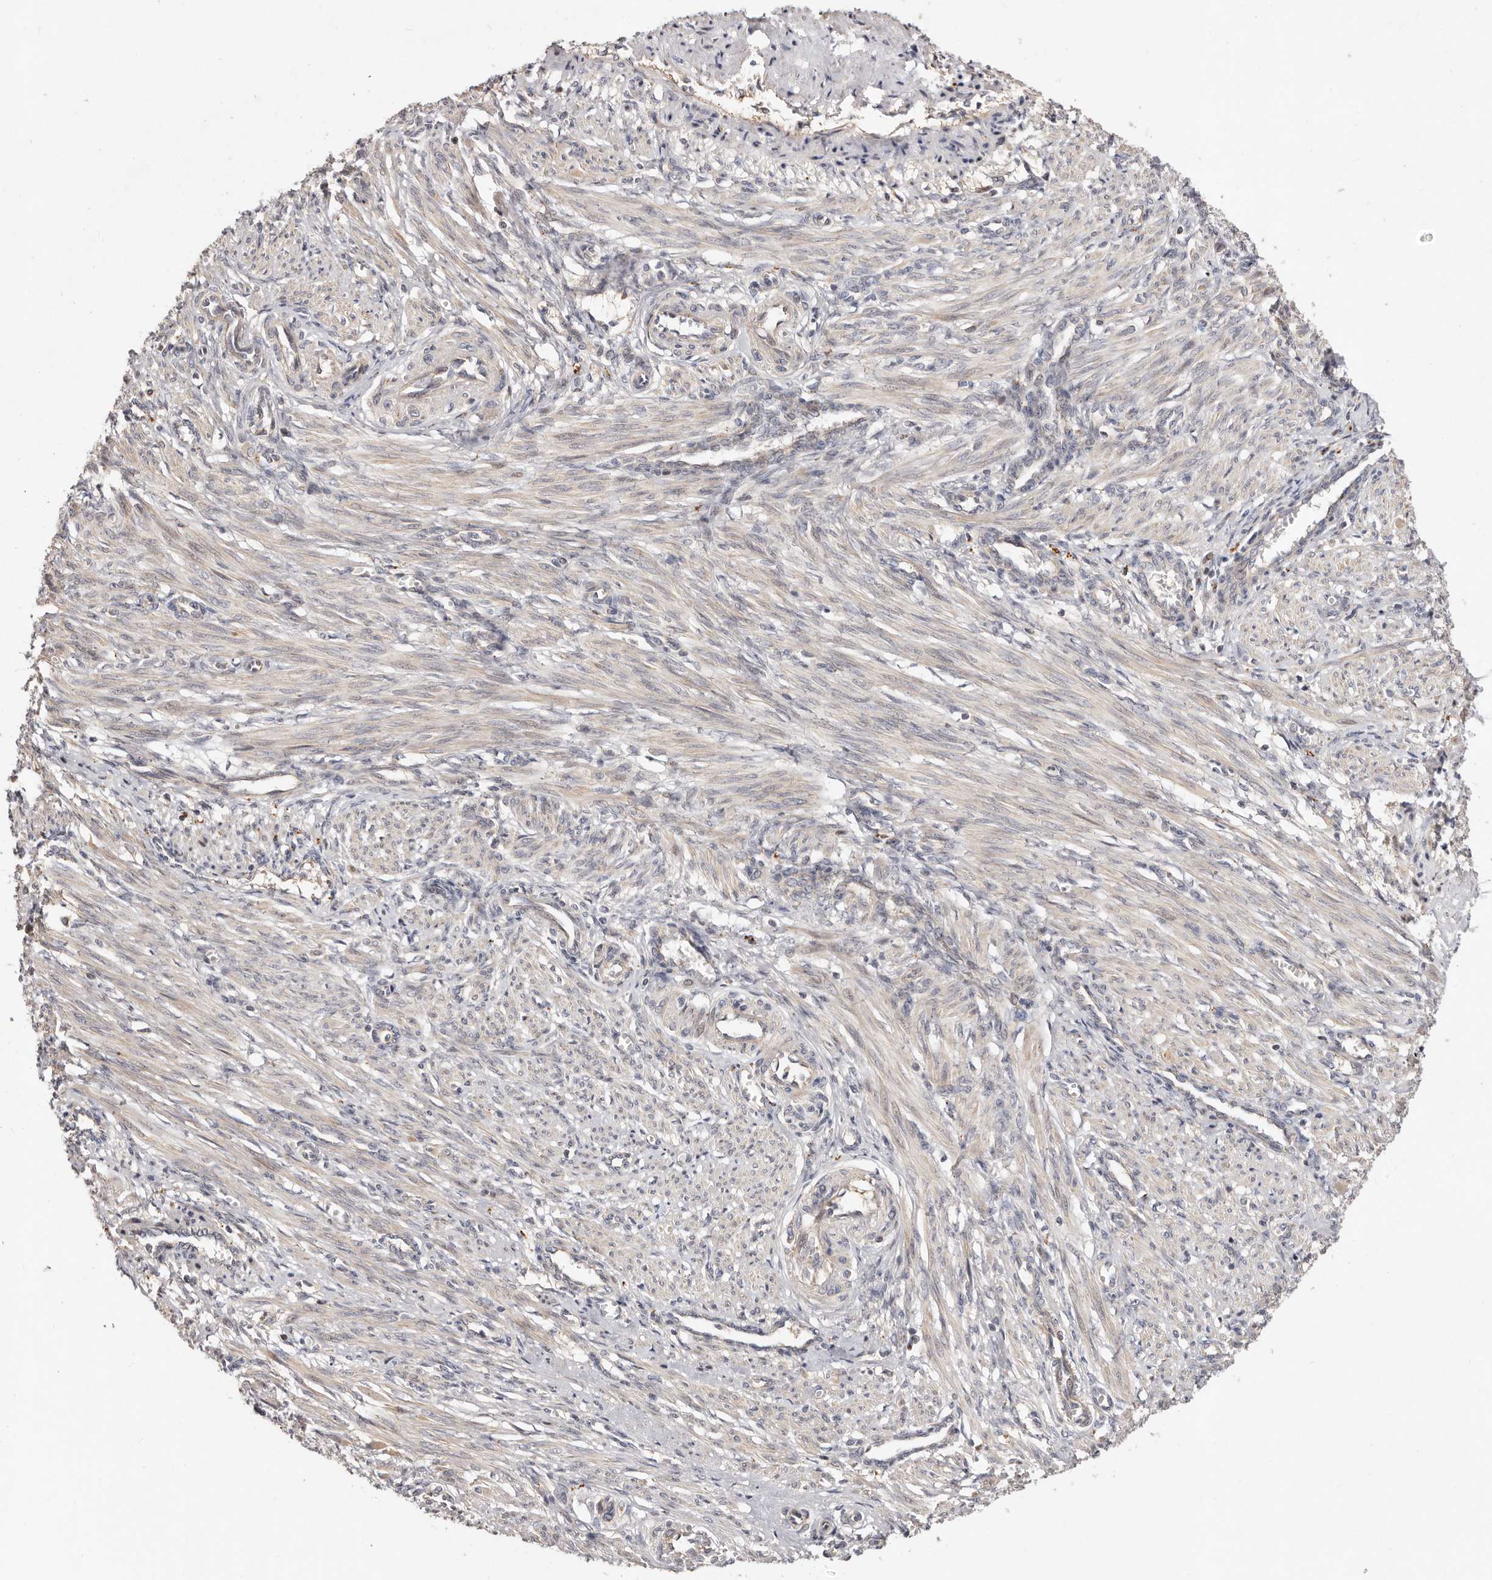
{"staining": {"intensity": "moderate", "quantity": "25%-75%", "location": "cytoplasmic/membranous"}, "tissue": "smooth muscle", "cell_type": "Smooth muscle cells", "image_type": "normal", "snomed": [{"axis": "morphology", "description": "Normal tissue, NOS"}, {"axis": "topography", "description": "Endometrium"}], "caption": "DAB (3,3'-diaminobenzidine) immunohistochemical staining of benign smooth muscle demonstrates moderate cytoplasmic/membranous protein positivity in approximately 25%-75% of smooth muscle cells.", "gene": "USP33", "patient": {"sex": "female", "age": 33}}